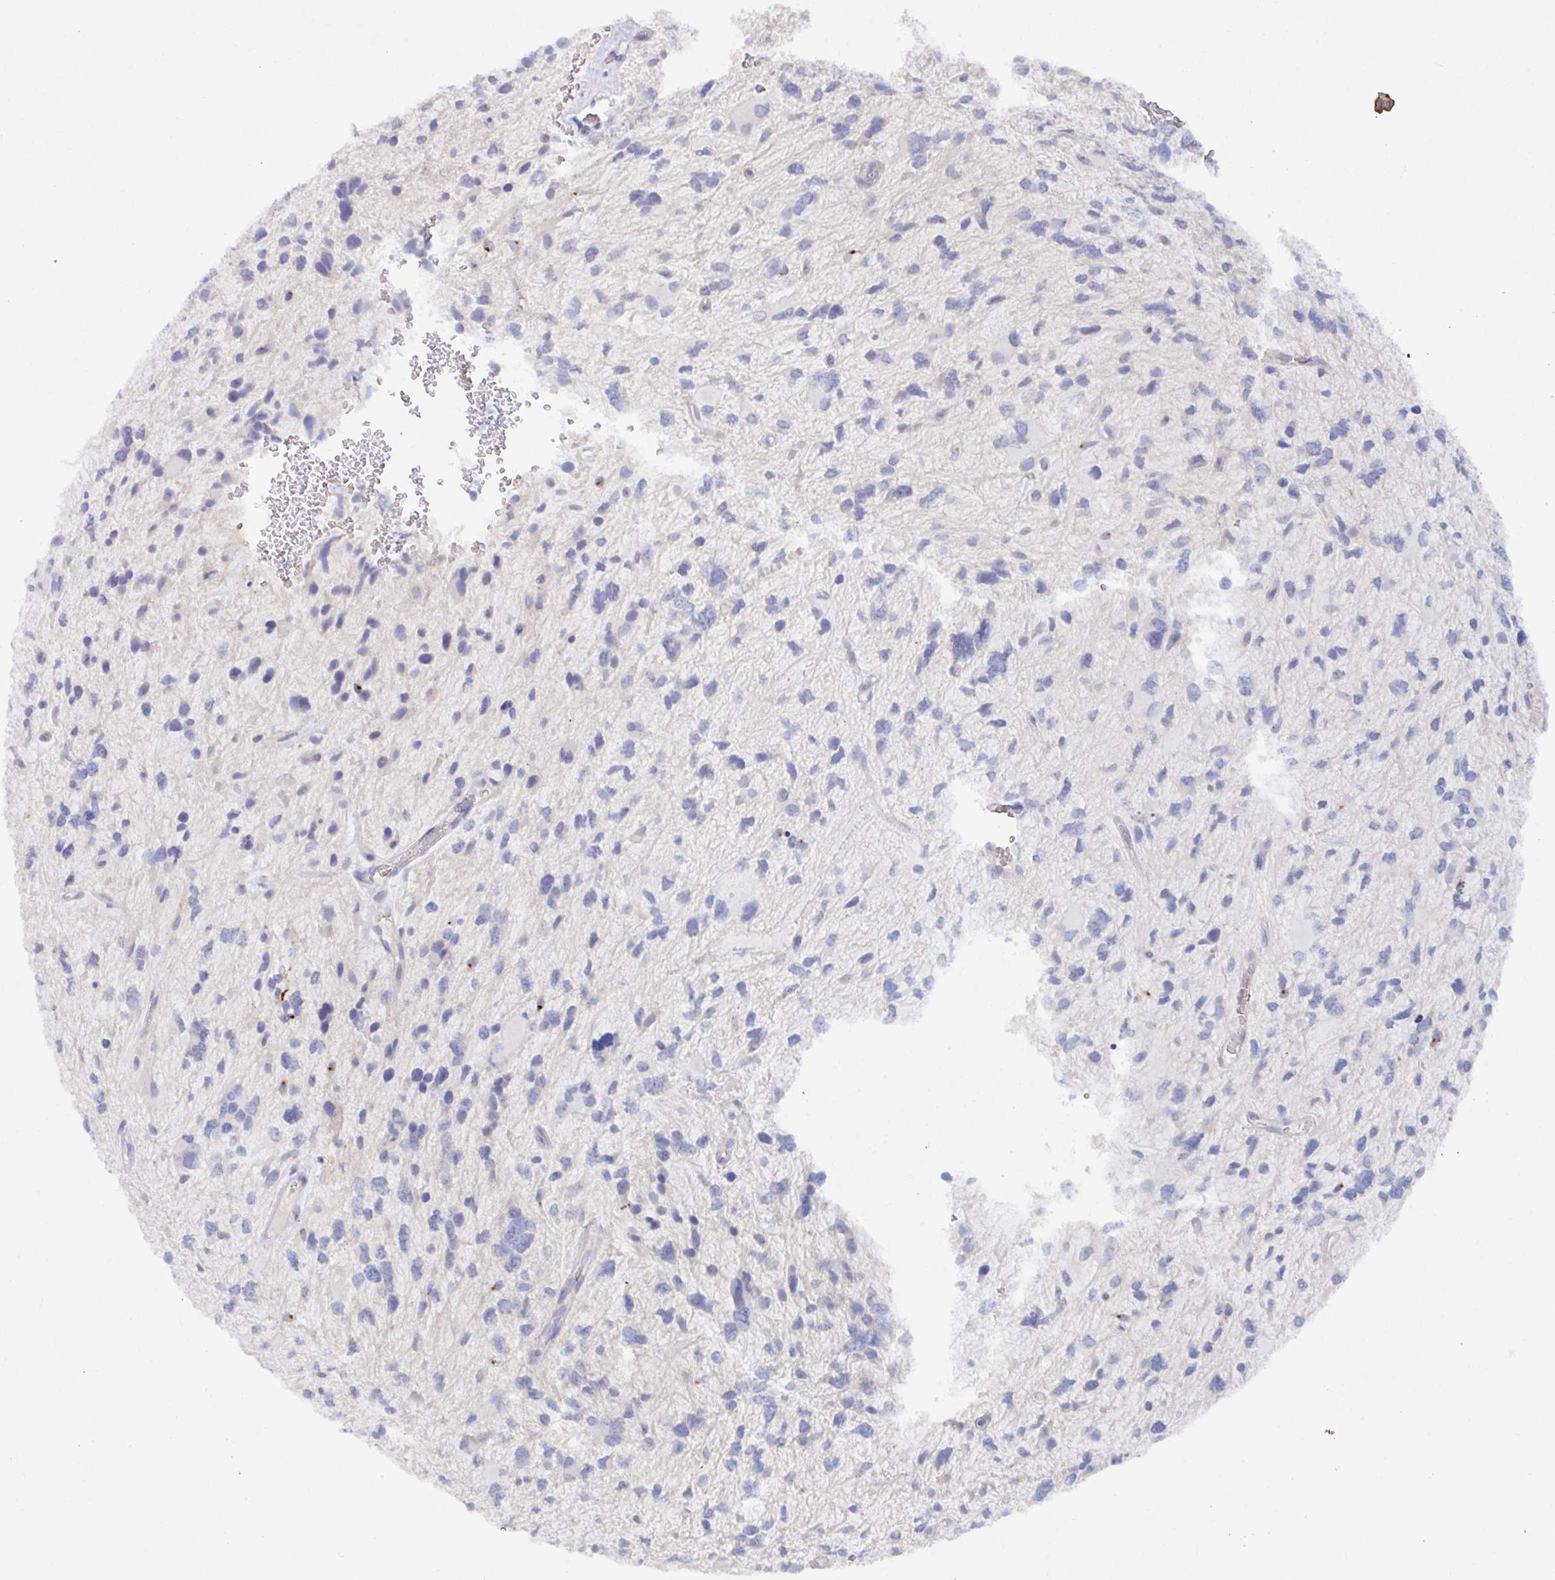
{"staining": {"intensity": "negative", "quantity": "none", "location": "none"}, "tissue": "glioma", "cell_type": "Tumor cells", "image_type": "cancer", "snomed": [{"axis": "morphology", "description": "Glioma, malignant, High grade"}, {"axis": "topography", "description": "Brain"}], "caption": "Malignant glioma (high-grade) stained for a protein using IHC reveals no expression tumor cells.", "gene": "KCNK5", "patient": {"sex": "female", "age": 11}}